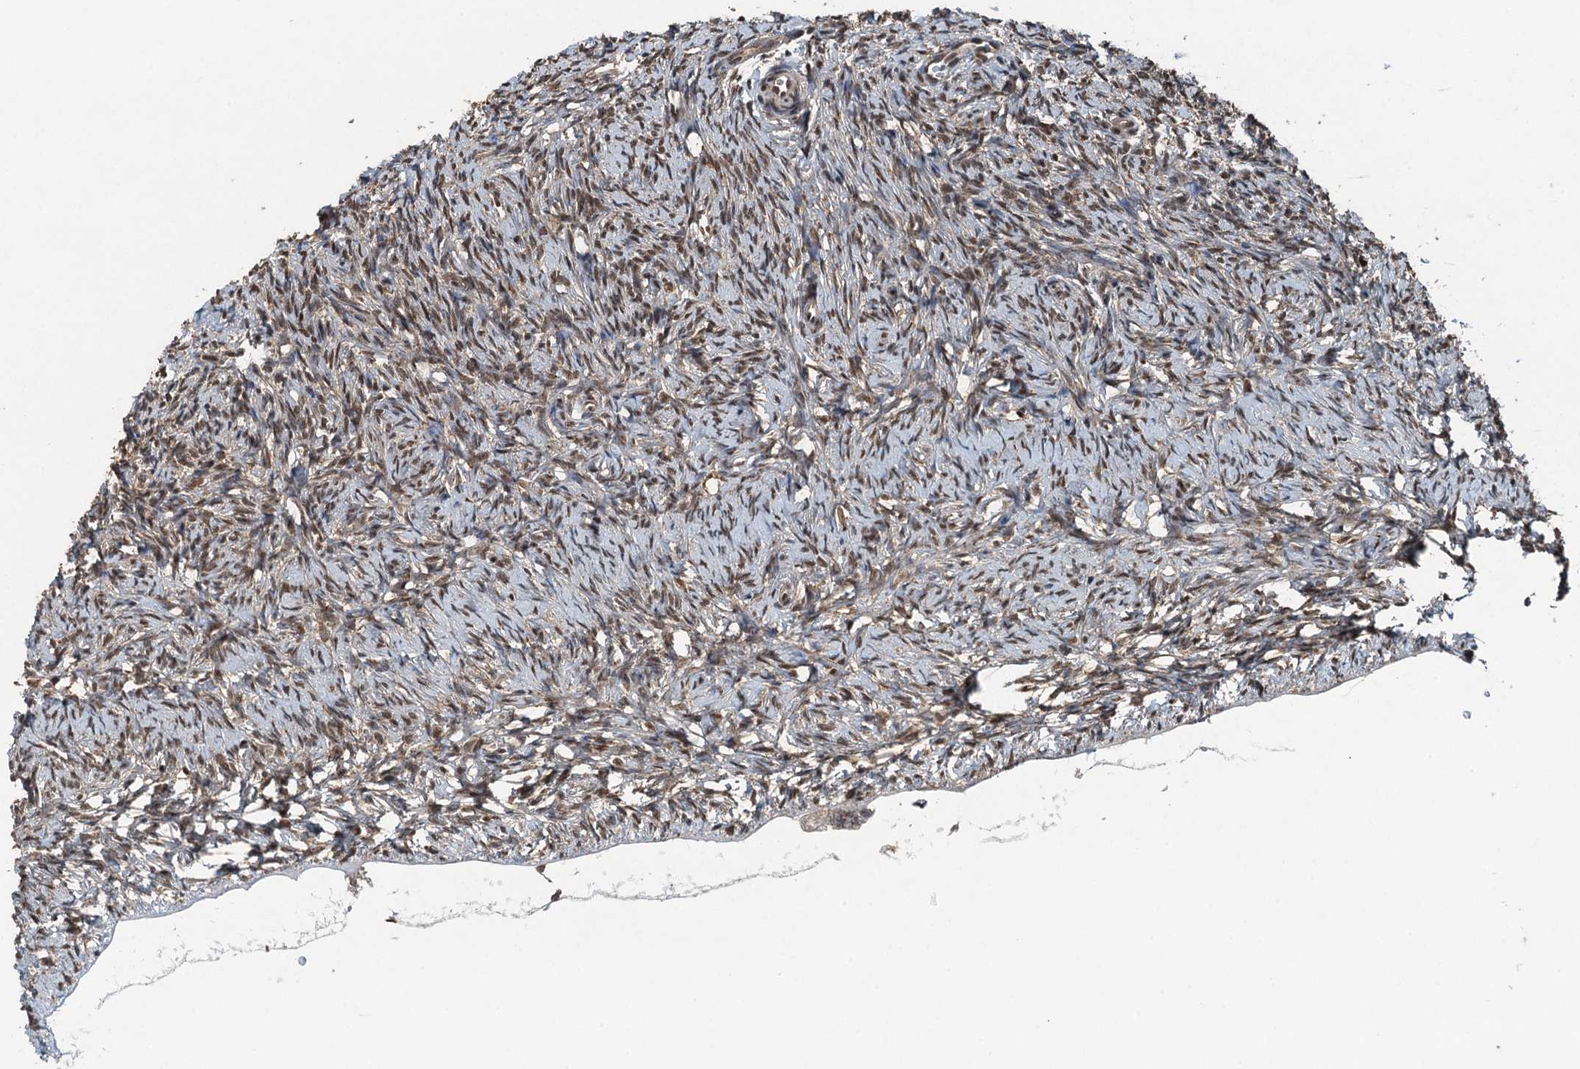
{"staining": {"intensity": "moderate", "quantity": ">75%", "location": "cytoplasmic/membranous,nuclear"}, "tissue": "ovary", "cell_type": "Ovarian stroma cells", "image_type": "normal", "snomed": [{"axis": "morphology", "description": "Normal tissue, NOS"}, {"axis": "topography", "description": "Ovary"}], "caption": "Immunohistochemical staining of benign human ovary shows medium levels of moderate cytoplasmic/membranous,nuclear staining in approximately >75% of ovarian stroma cells.", "gene": "UBXN6", "patient": {"sex": "female", "age": 51}}